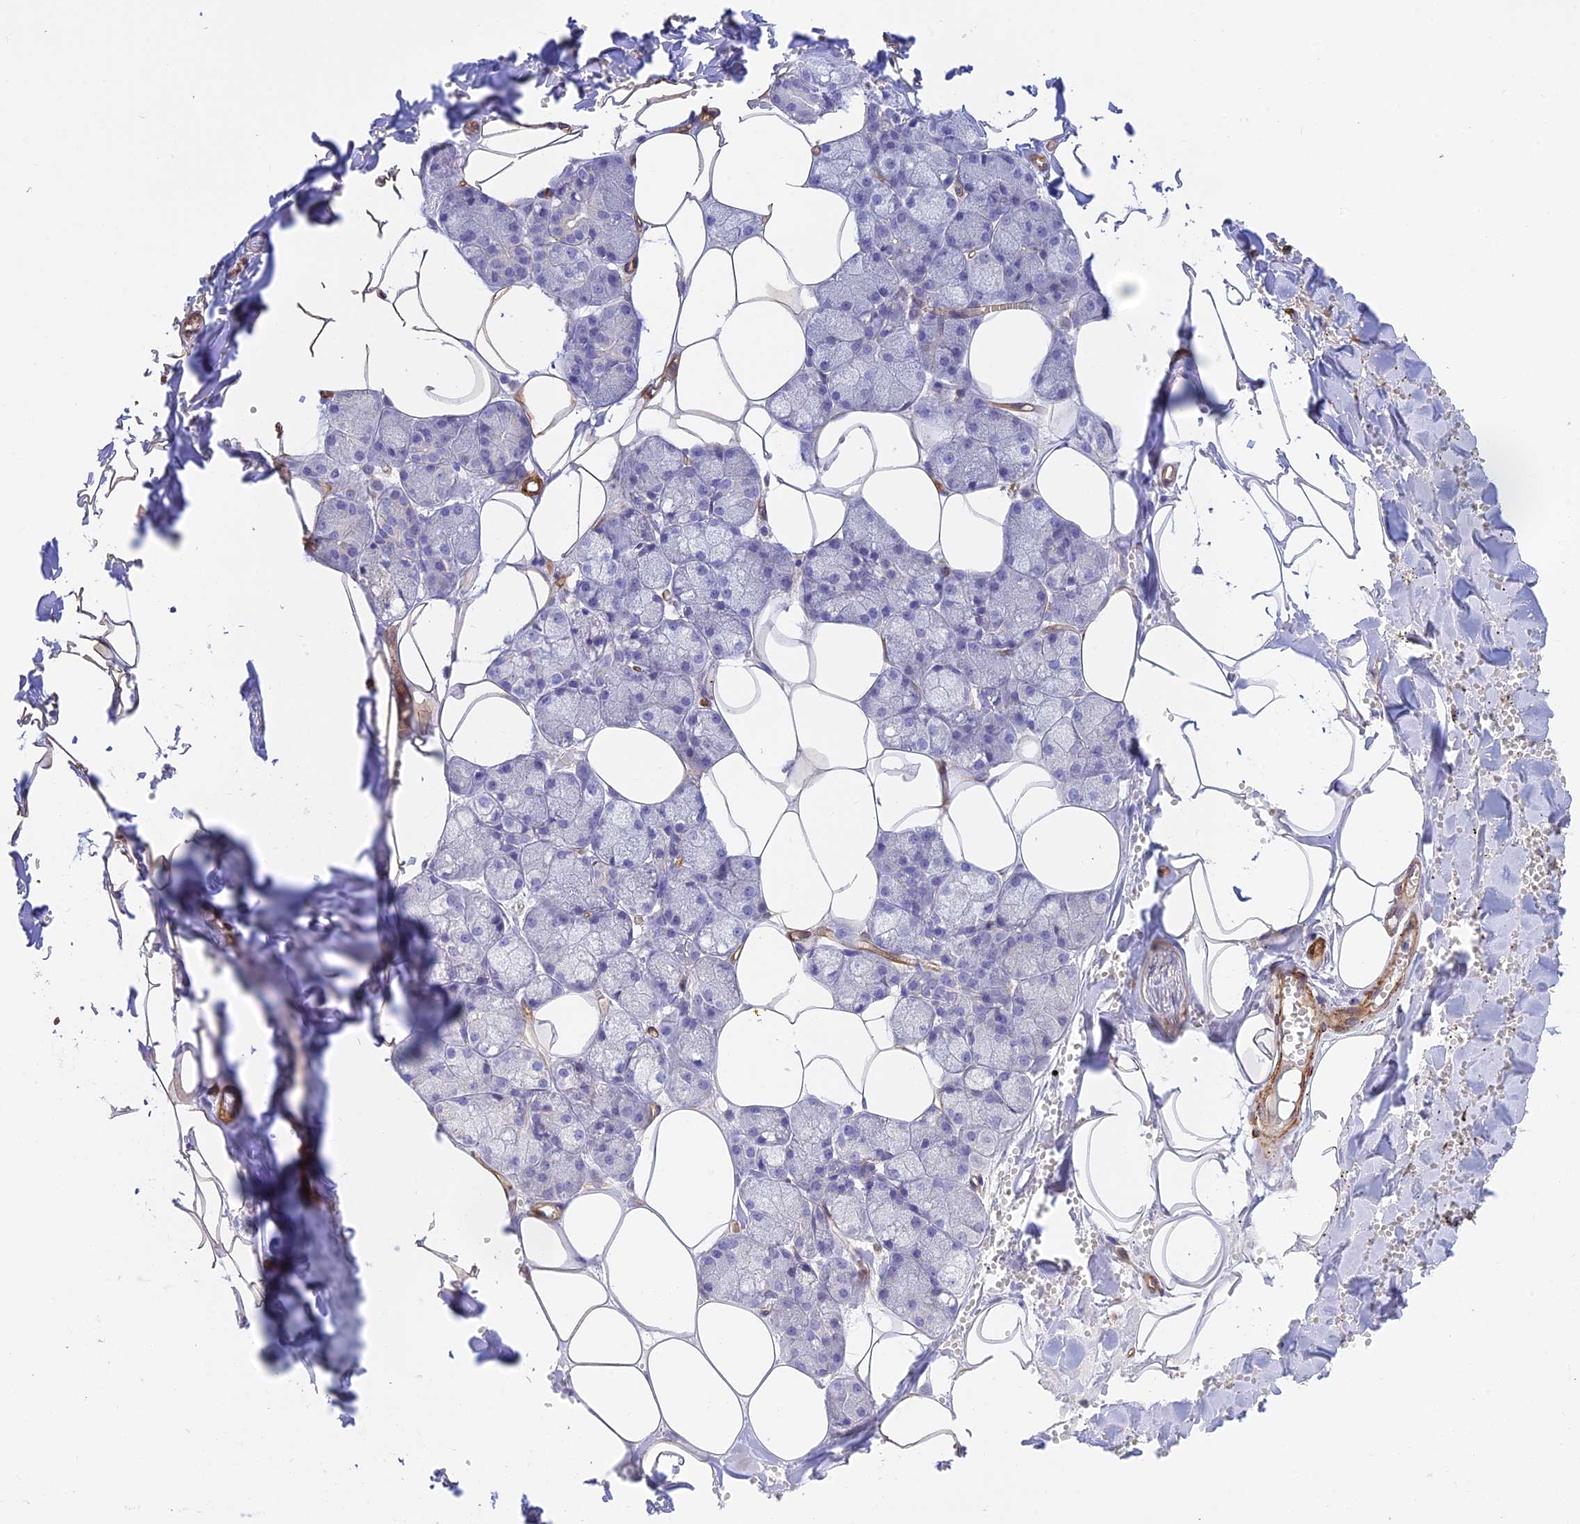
{"staining": {"intensity": "negative", "quantity": "none", "location": "none"}, "tissue": "salivary gland", "cell_type": "Glandular cells", "image_type": "normal", "snomed": [{"axis": "morphology", "description": "Normal tissue, NOS"}, {"axis": "topography", "description": "Salivary gland"}], "caption": "Immunohistochemistry (IHC) micrograph of unremarkable salivary gland: human salivary gland stained with DAB (3,3'-diaminobenzidine) demonstrates no significant protein expression in glandular cells.", "gene": "MYO9A", "patient": {"sex": "male", "age": 62}}